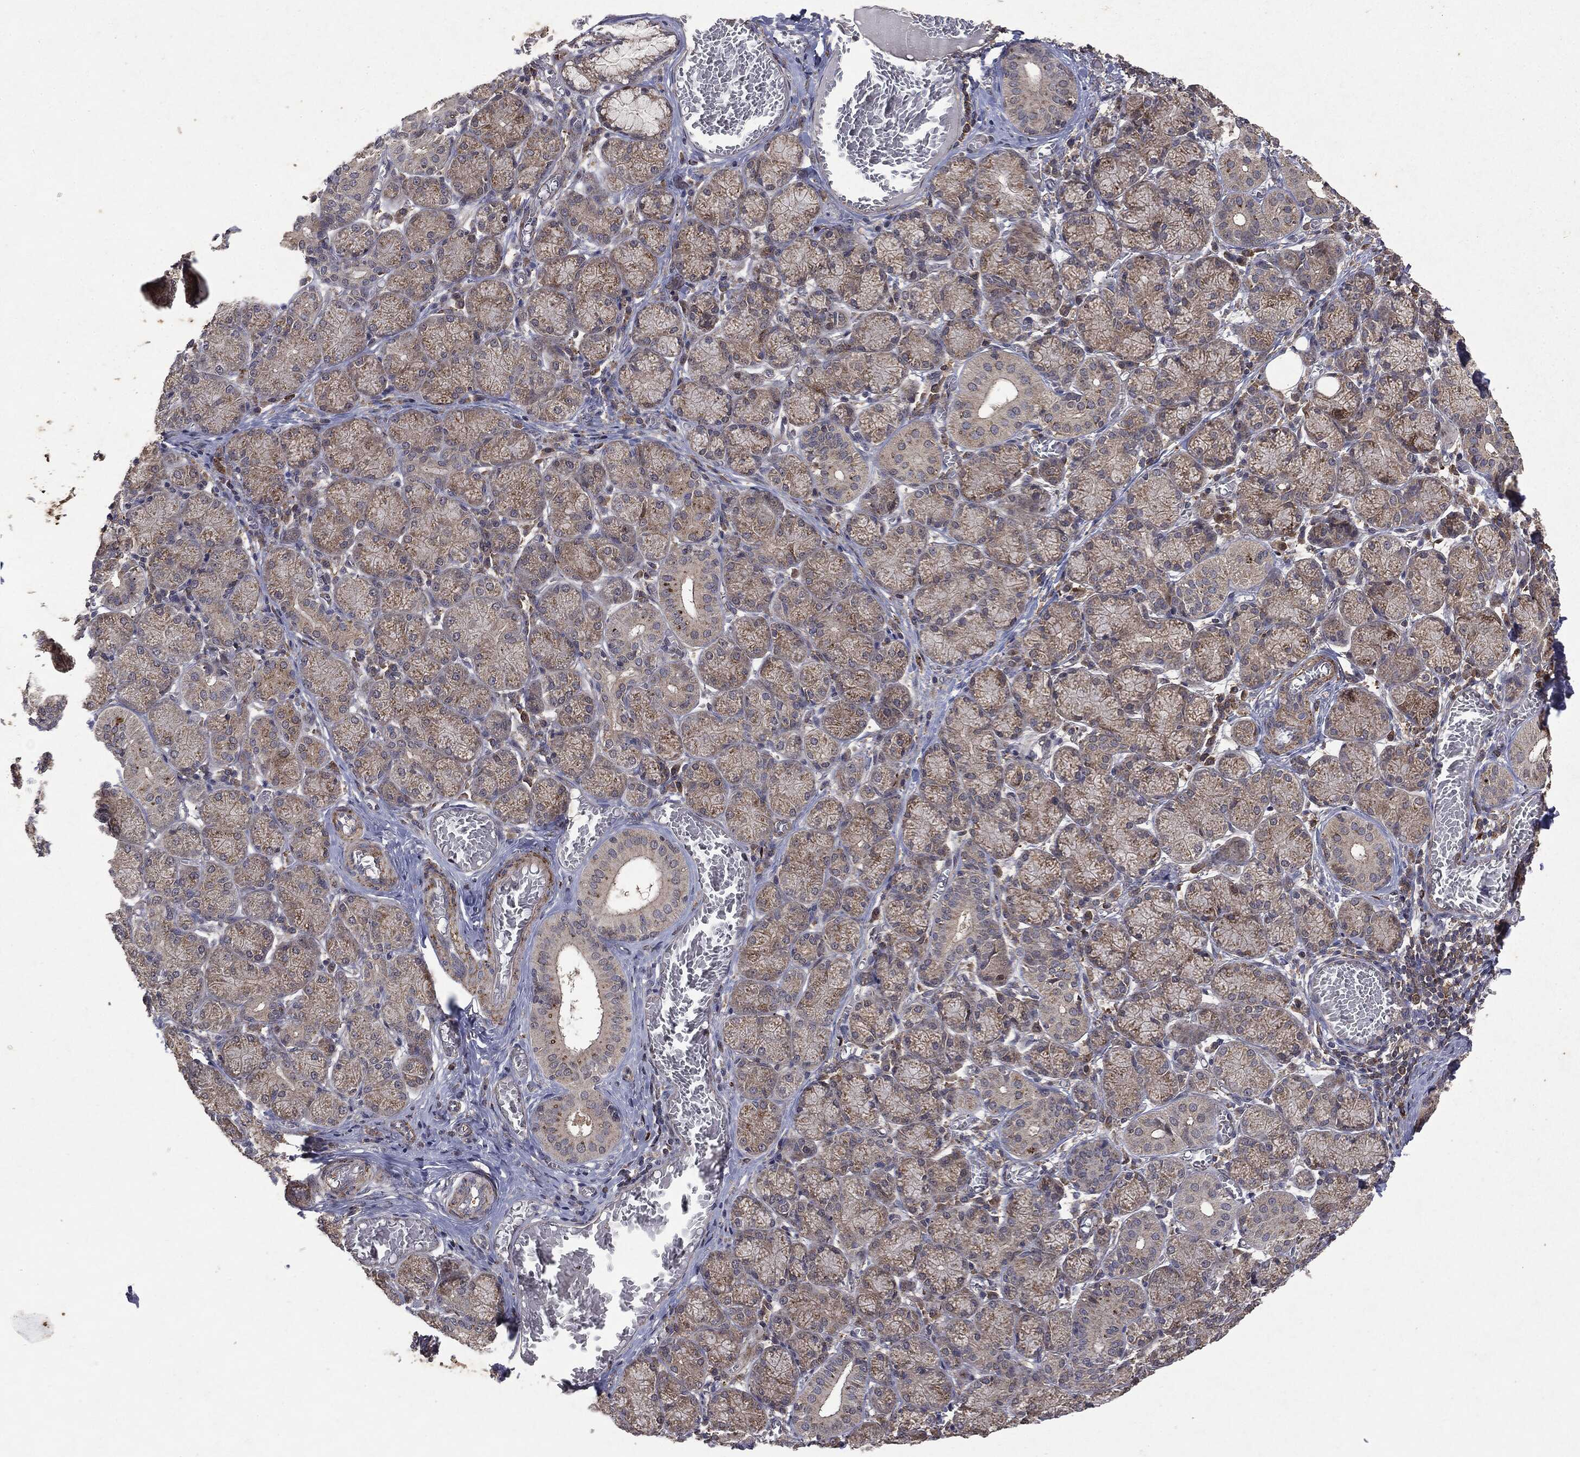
{"staining": {"intensity": "weak", "quantity": ">75%", "location": "cytoplasmic/membranous"}, "tissue": "salivary gland", "cell_type": "Glandular cells", "image_type": "normal", "snomed": [{"axis": "morphology", "description": "Normal tissue, NOS"}, {"axis": "topography", "description": "Salivary gland"}, {"axis": "topography", "description": "Peripheral nerve tissue"}], "caption": "Immunohistochemical staining of unremarkable salivary gland reveals low levels of weak cytoplasmic/membranous staining in approximately >75% of glandular cells. (IHC, brightfield microscopy, high magnification).", "gene": "PTEN", "patient": {"sex": "female", "age": 24}}